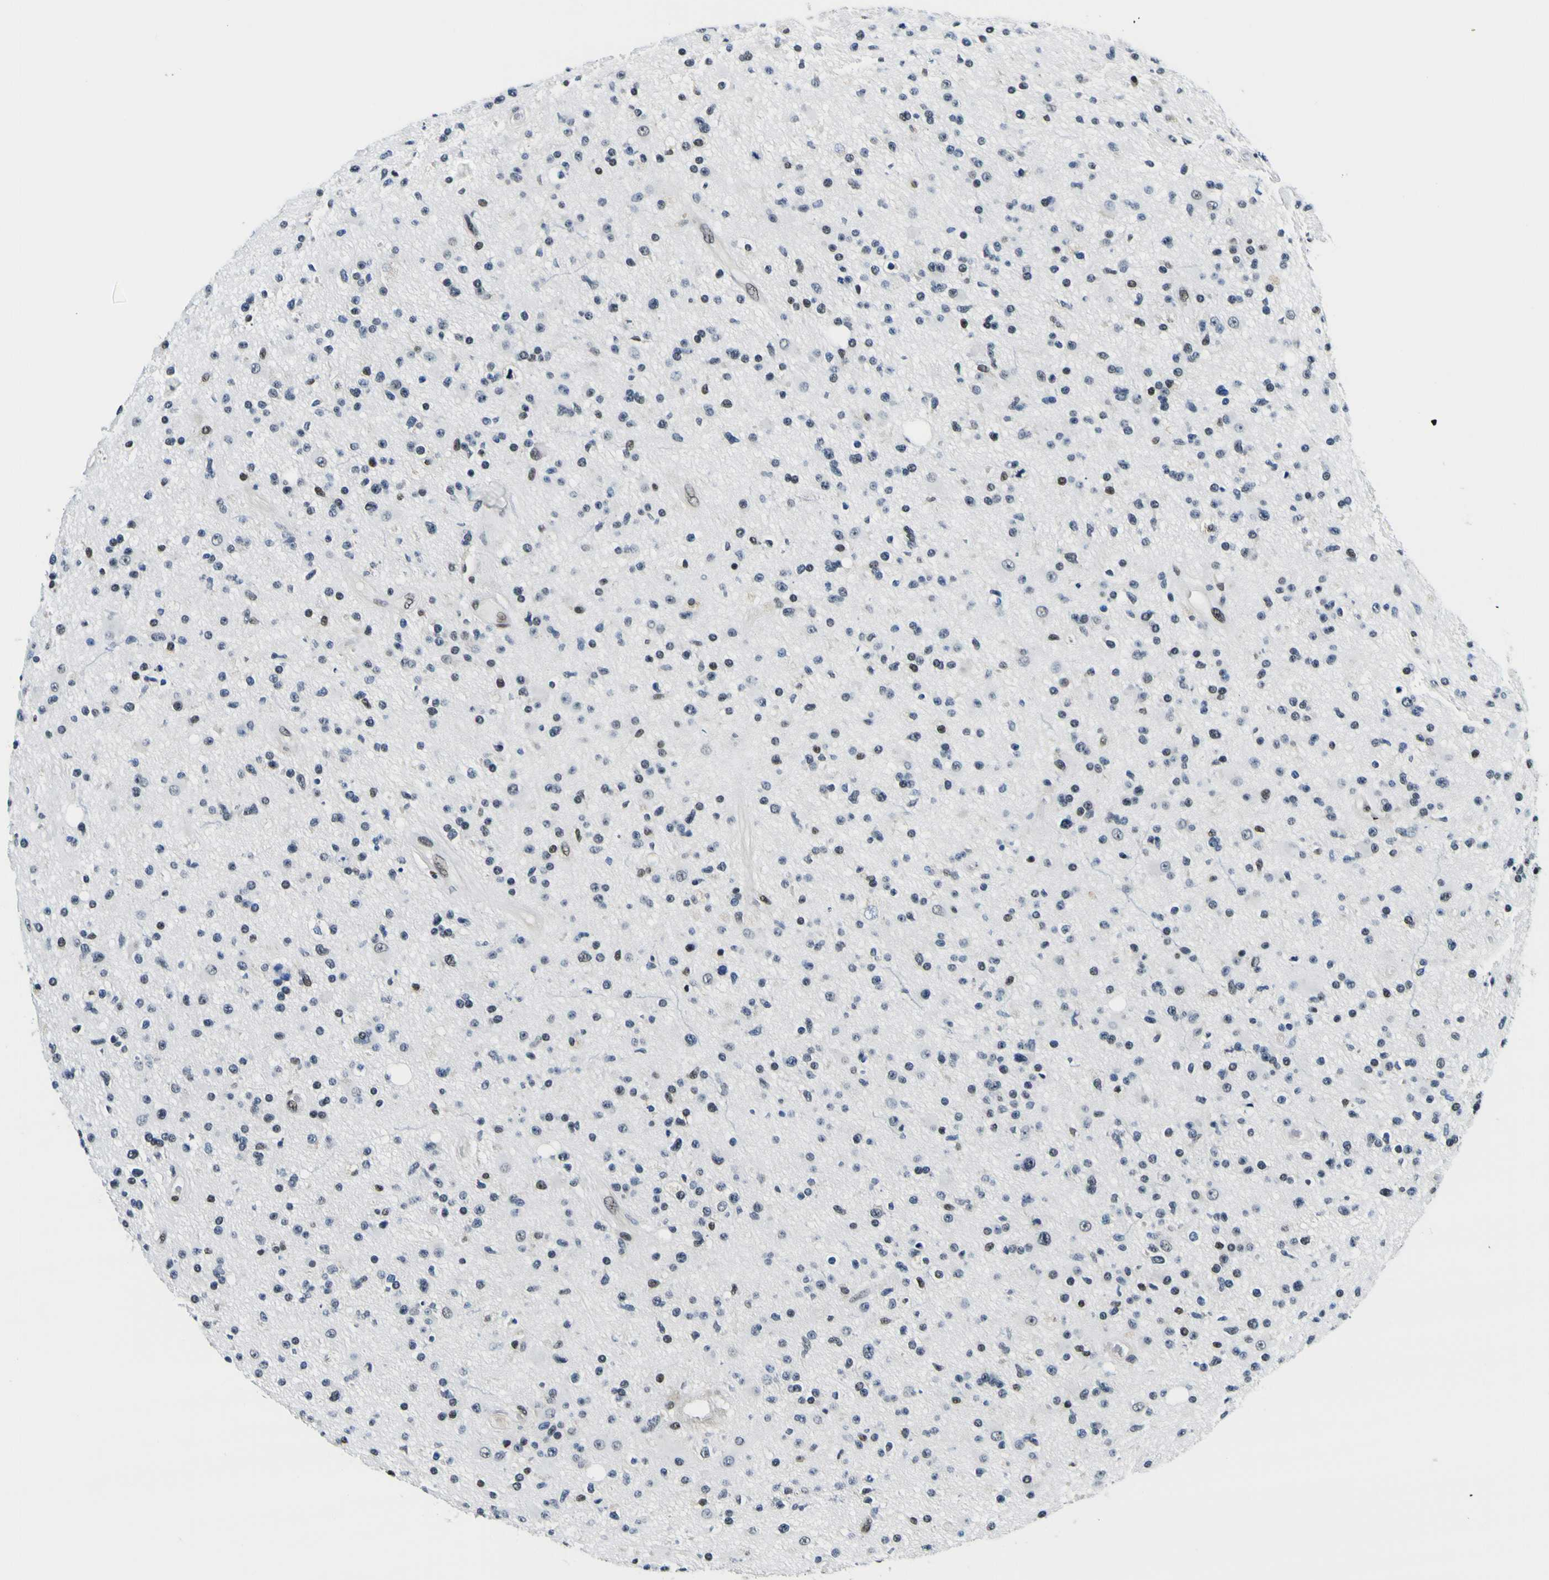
{"staining": {"intensity": "weak", "quantity": "25%-75%", "location": "nuclear"}, "tissue": "glioma", "cell_type": "Tumor cells", "image_type": "cancer", "snomed": [{"axis": "morphology", "description": "Glioma, malignant, High grade"}, {"axis": "topography", "description": "Brain"}], "caption": "Immunohistochemical staining of human glioma demonstrates low levels of weak nuclear staining in about 25%-75% of tumor cells.", "gene": "SP1", "patient": {"sex": "male", "age": 33}}